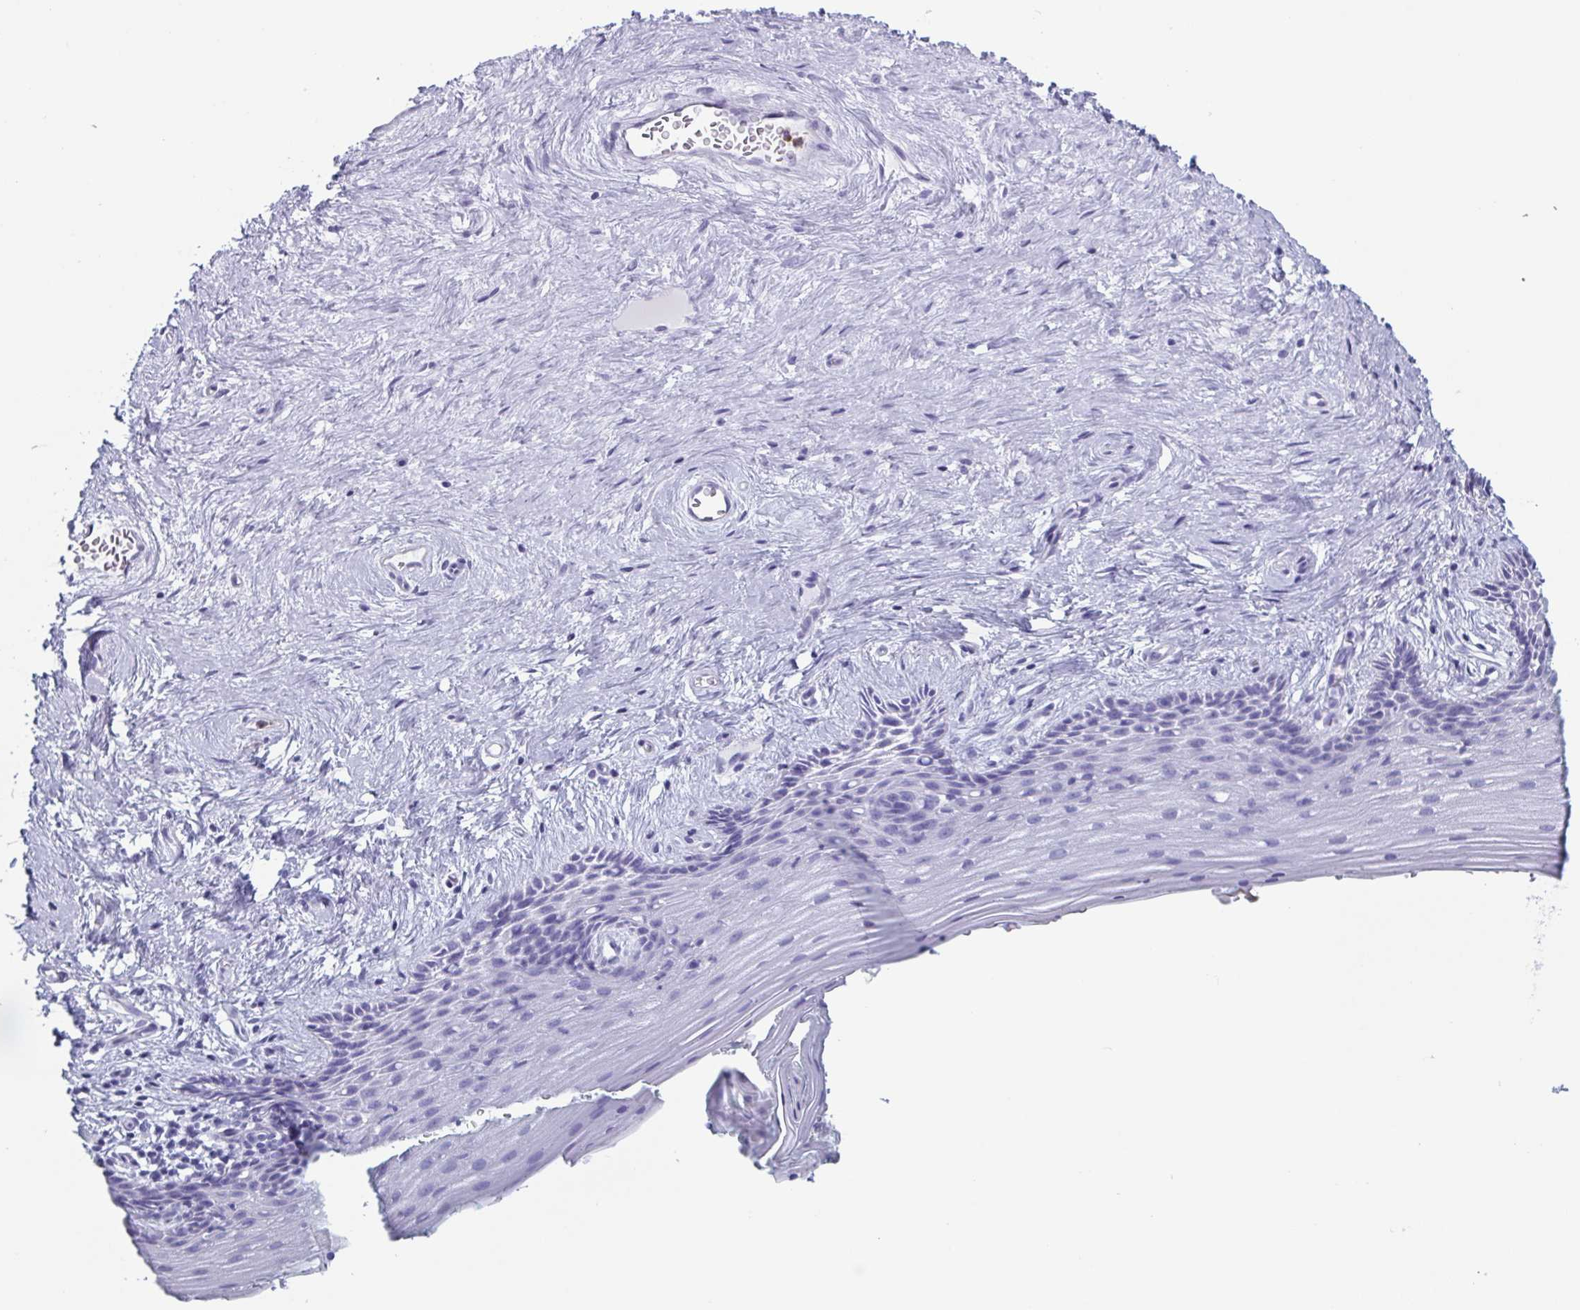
{"staining": {"intensity": "negative", "quantity": "none", "location": "none"}, "tissue": "vagina", "cell_type": "Squamous epithelial cells", "image_type": "normal", "snomed": [{"axis": "morphology", "description": "Normal tissue, NOS"}, {"axis": "topography", "description": "Vagina"}], "caption": "High power microscopy histopathology image of an immunohistochemistry (IHC) micrograph of benign vagina, revealing no significant staining in squamous epithelial cells. (Stains: DAB IHC with hematoxylin counter stain, Microscopy: brightfield microscopy at high magnification).", "gene": "BPI", "patient": {"sex": "female", "age": 45}}